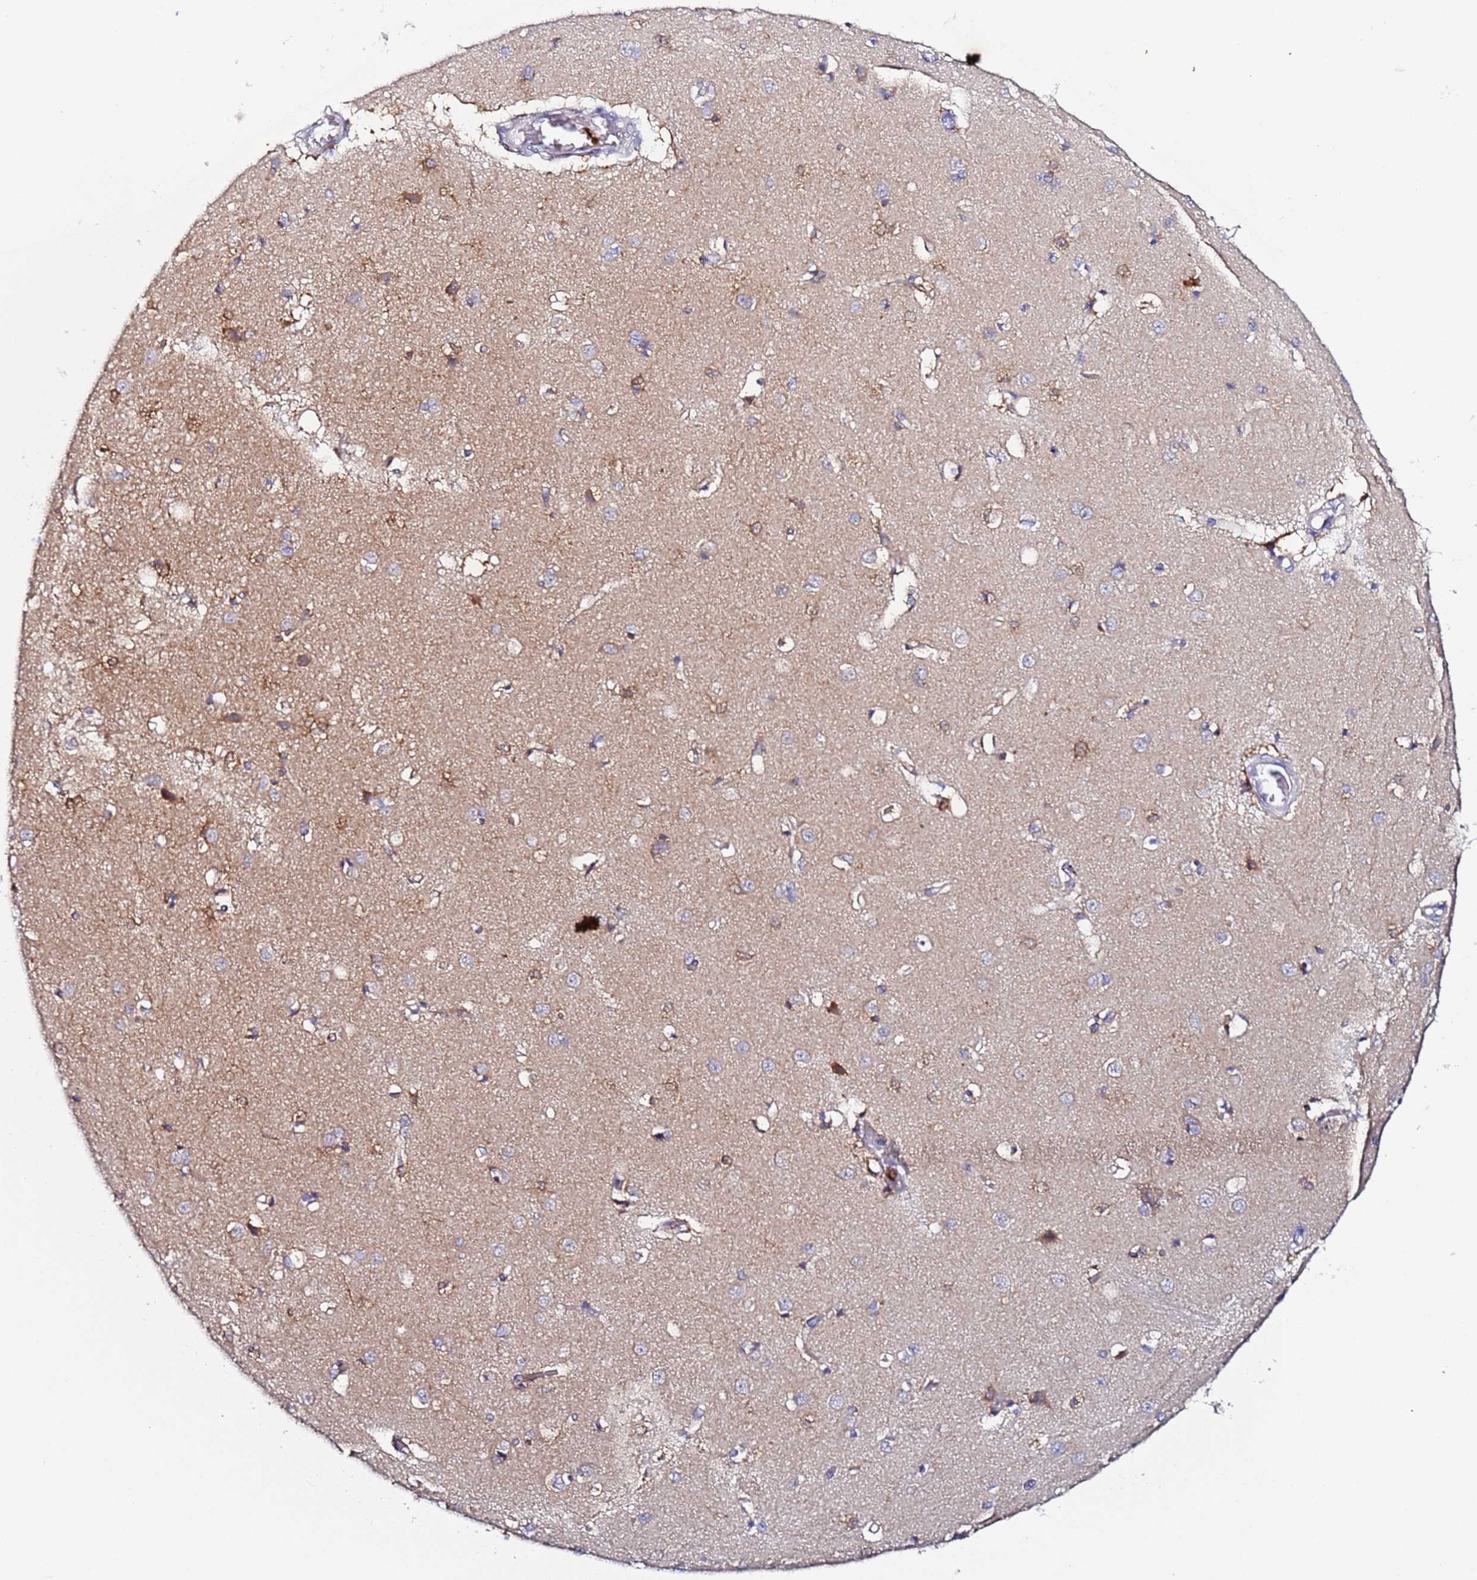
{"staining": {"intensity": "negative", "quantity": "none", "location": "none"}, "tissue": "caudate", "cell_type": "Glial cells", "image_type": "normal", "snomed": [{"axis": "morphology", "description": "Normal tissue, NOS"}, {"axis": "topography", "description": "Lateral ventricle wall"}], "caption": "Glial cells show no significant protein positivity in benign caudate. Brightfield microscopy of immunohistochemistry stained with DAB (brown) and hematoxylin (blue), captured at high magnification.", "gene": "CCDC127", "patient": {"sex": "male", "age": 37}}